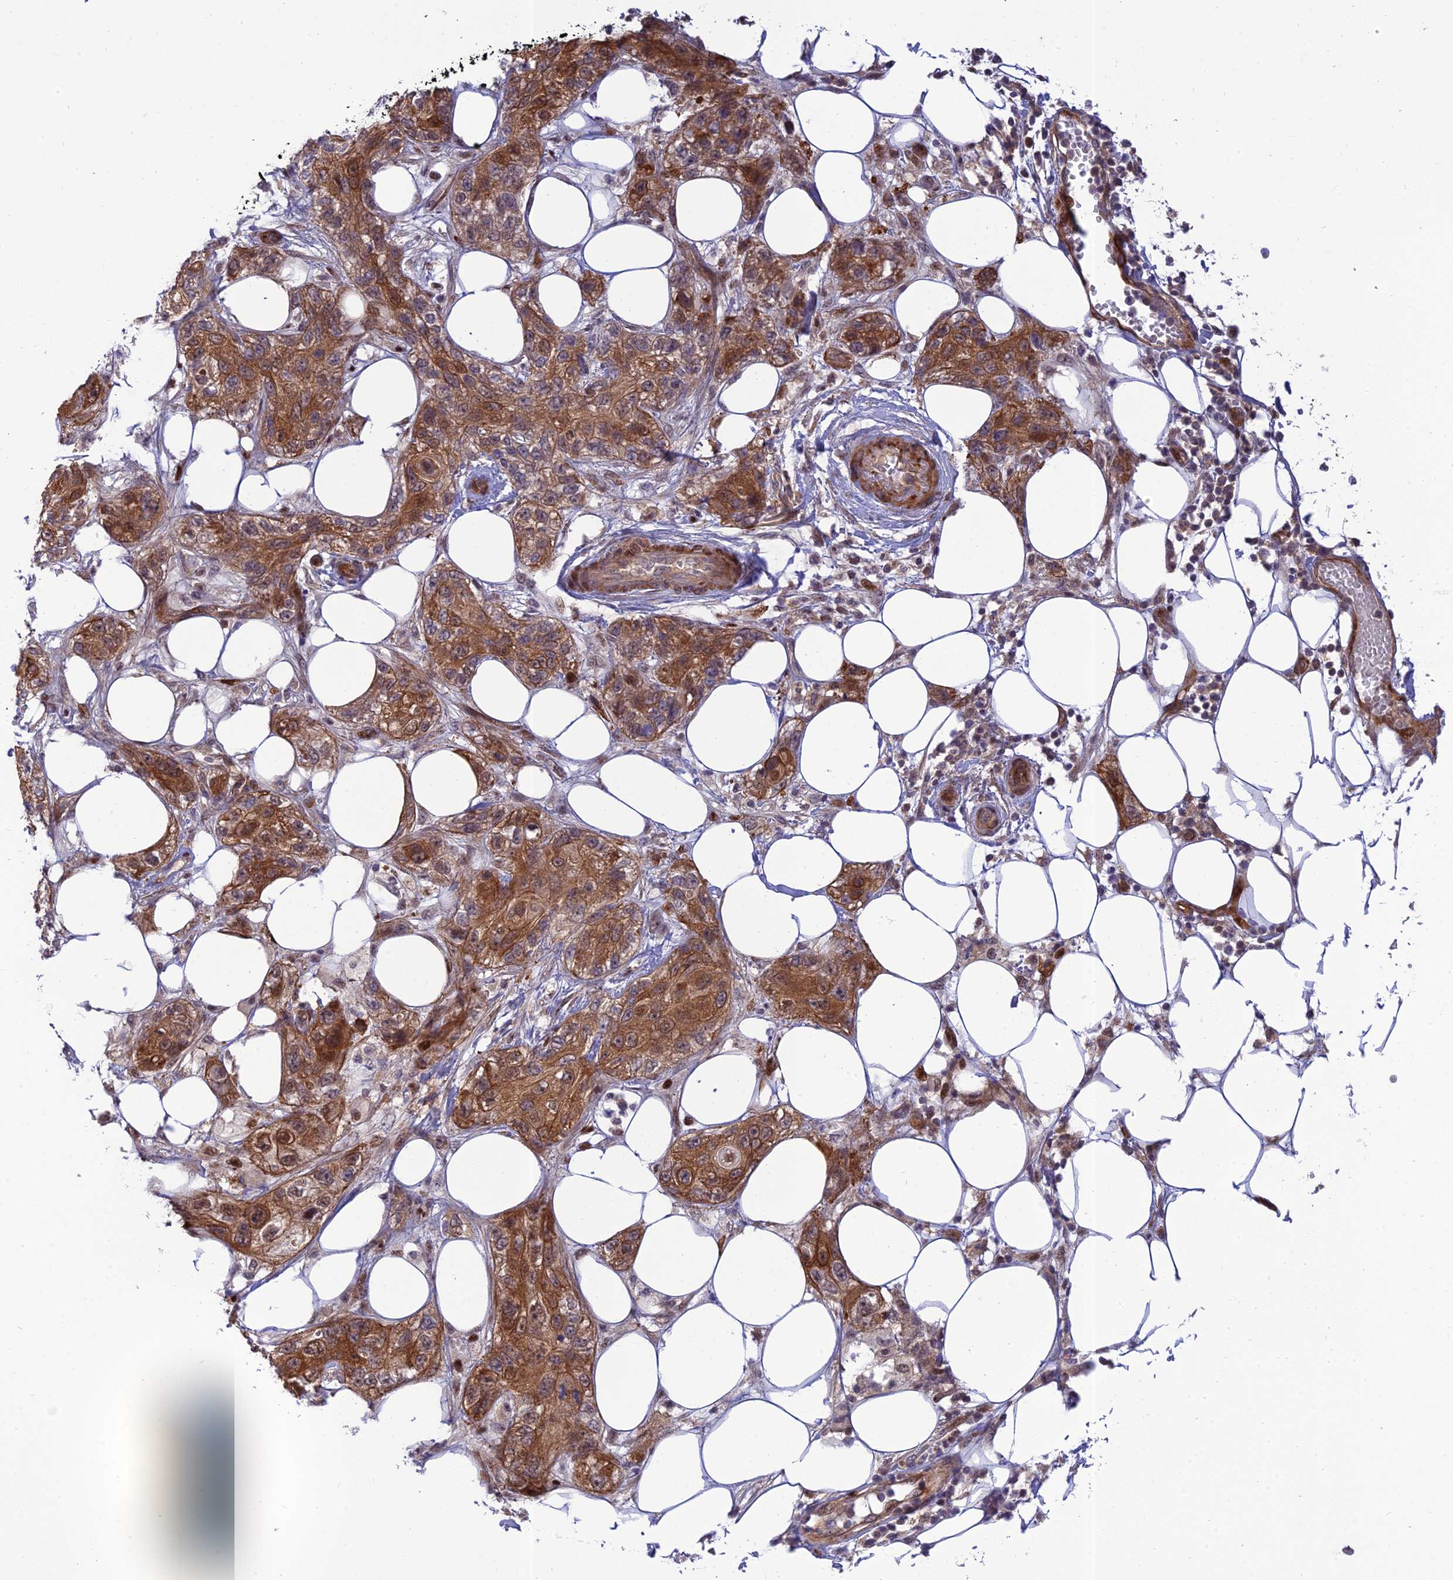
{"staining": {"intensity": "moderate", "quantity": ">75%", "location": "cytoplasmic/membranous,nuclear"}, "tissue": "skin cancer", "cell_type": "Tumor cells", "image_type": "cancer", "snomed": [{"axis": "morphology", "description": "Normal tissue, NOS"}, {"axis": "morphology", "description": "Squamous cell carcinoma, NOS"}, {"axis": "topography", "description": "Skin"}], "caption": "Protein analysis of skin cancer (squamous cell carcinoma) tissue exhibits moderate cytoplasmic/membranous and nuclear positivity in about >75% of tumor cells.", "gene": "ZNF584", "patient": {"sex": "male", "age": 72}}